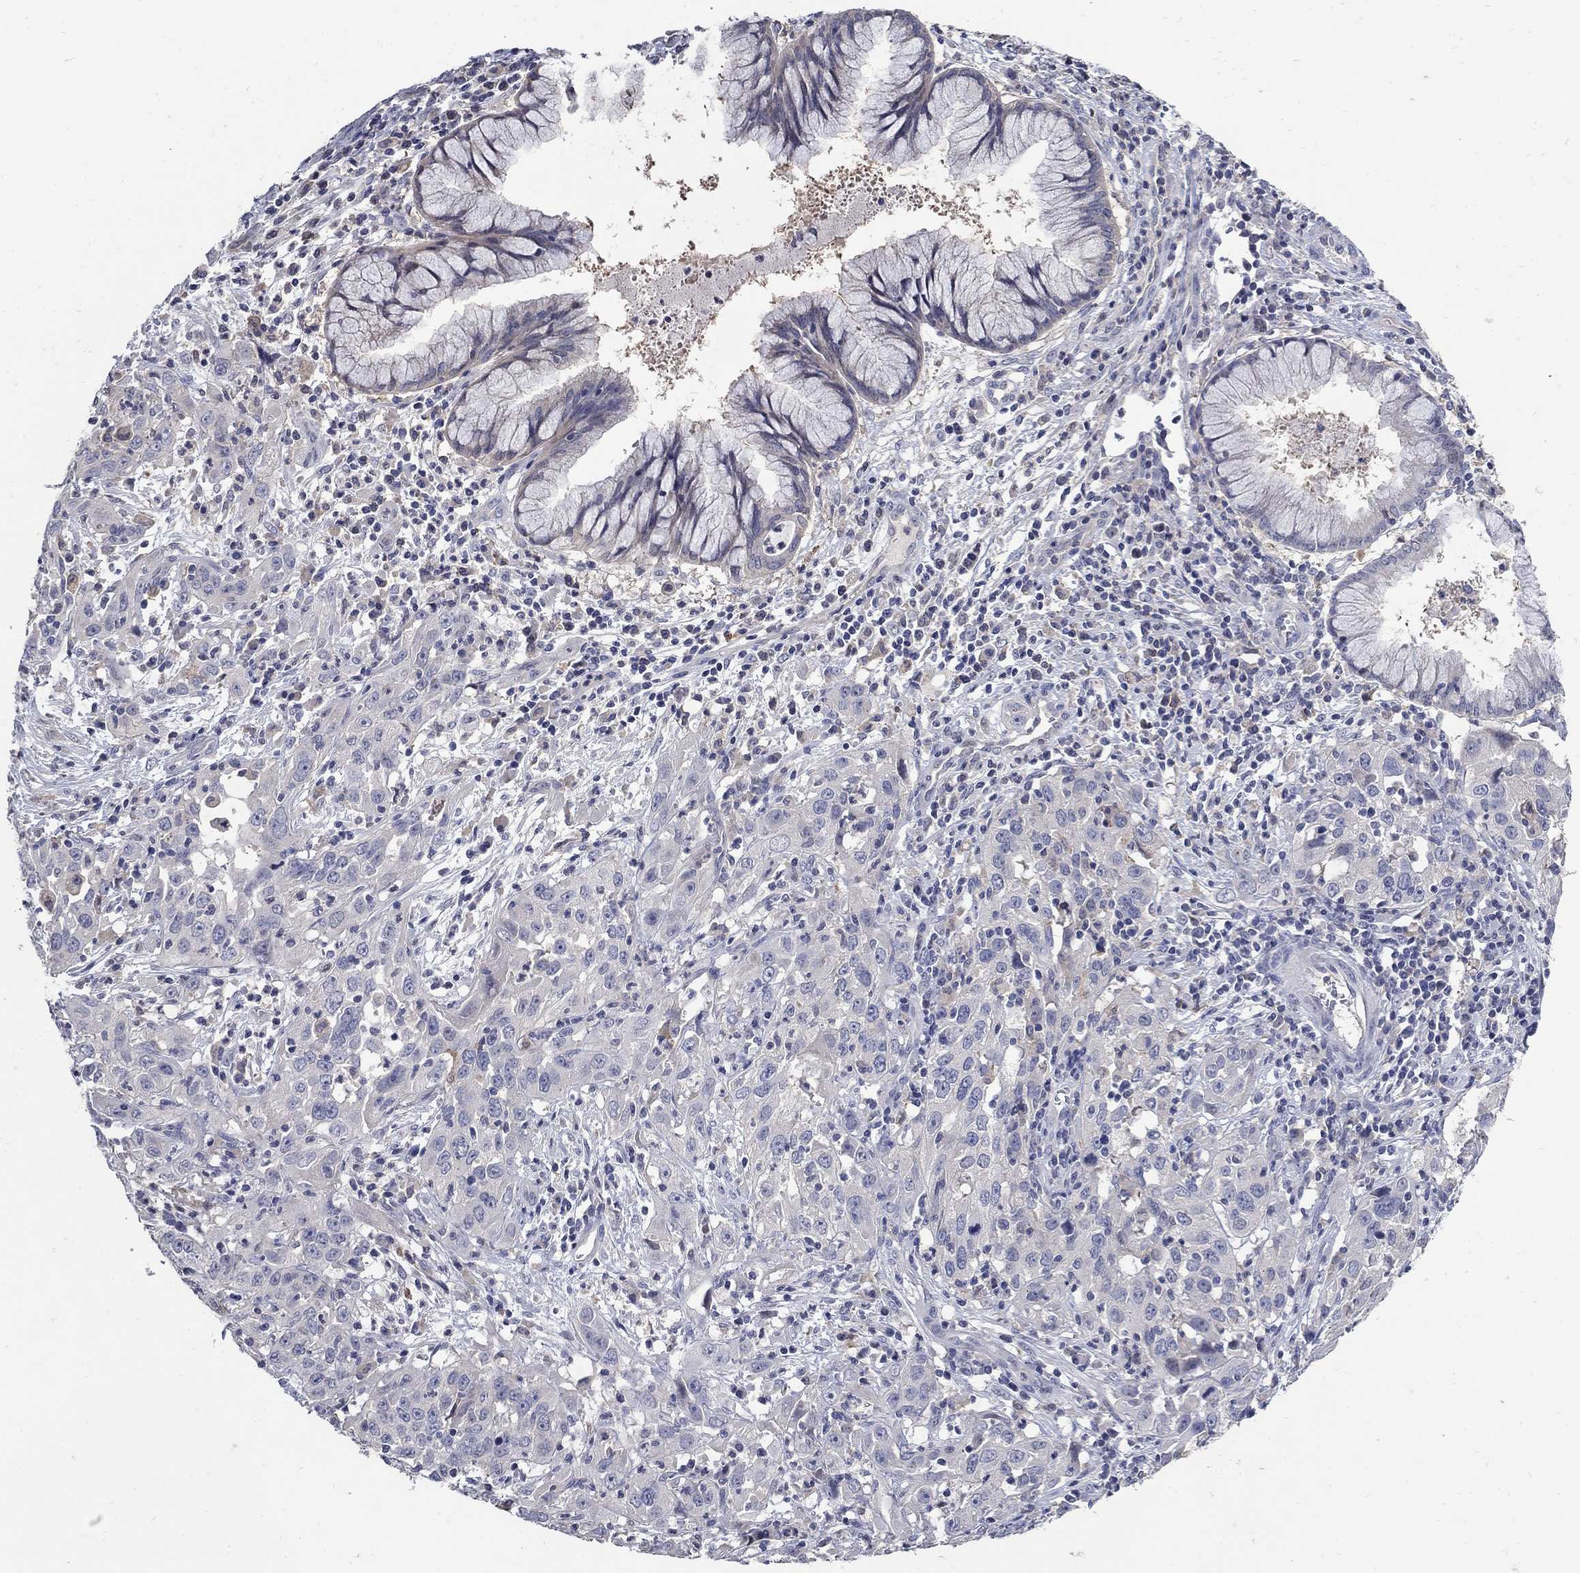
{"staining": {"intensity": "weak", "quantity": "<25%", "location": "cytoplasmic/membranous"}, "tissue": "cervical cancer", "cell_type": "Tumor cells", "image_type": "cancer", "snomed": [{"axis": "morphology", "description": "Squamous cell carcinoma, NOS"}, {"axis": "topography", "description": "Cervix"}], "caption": "Protein analysis of cervical squamous cell carcinoma shows no significant staining in tumor cells. The staining is performed using DAB brown chromogen with nuclei counter-stained in using hematoxylin.", "gene": "CETN1", "patient": {"sex": "female", "age": 32}}